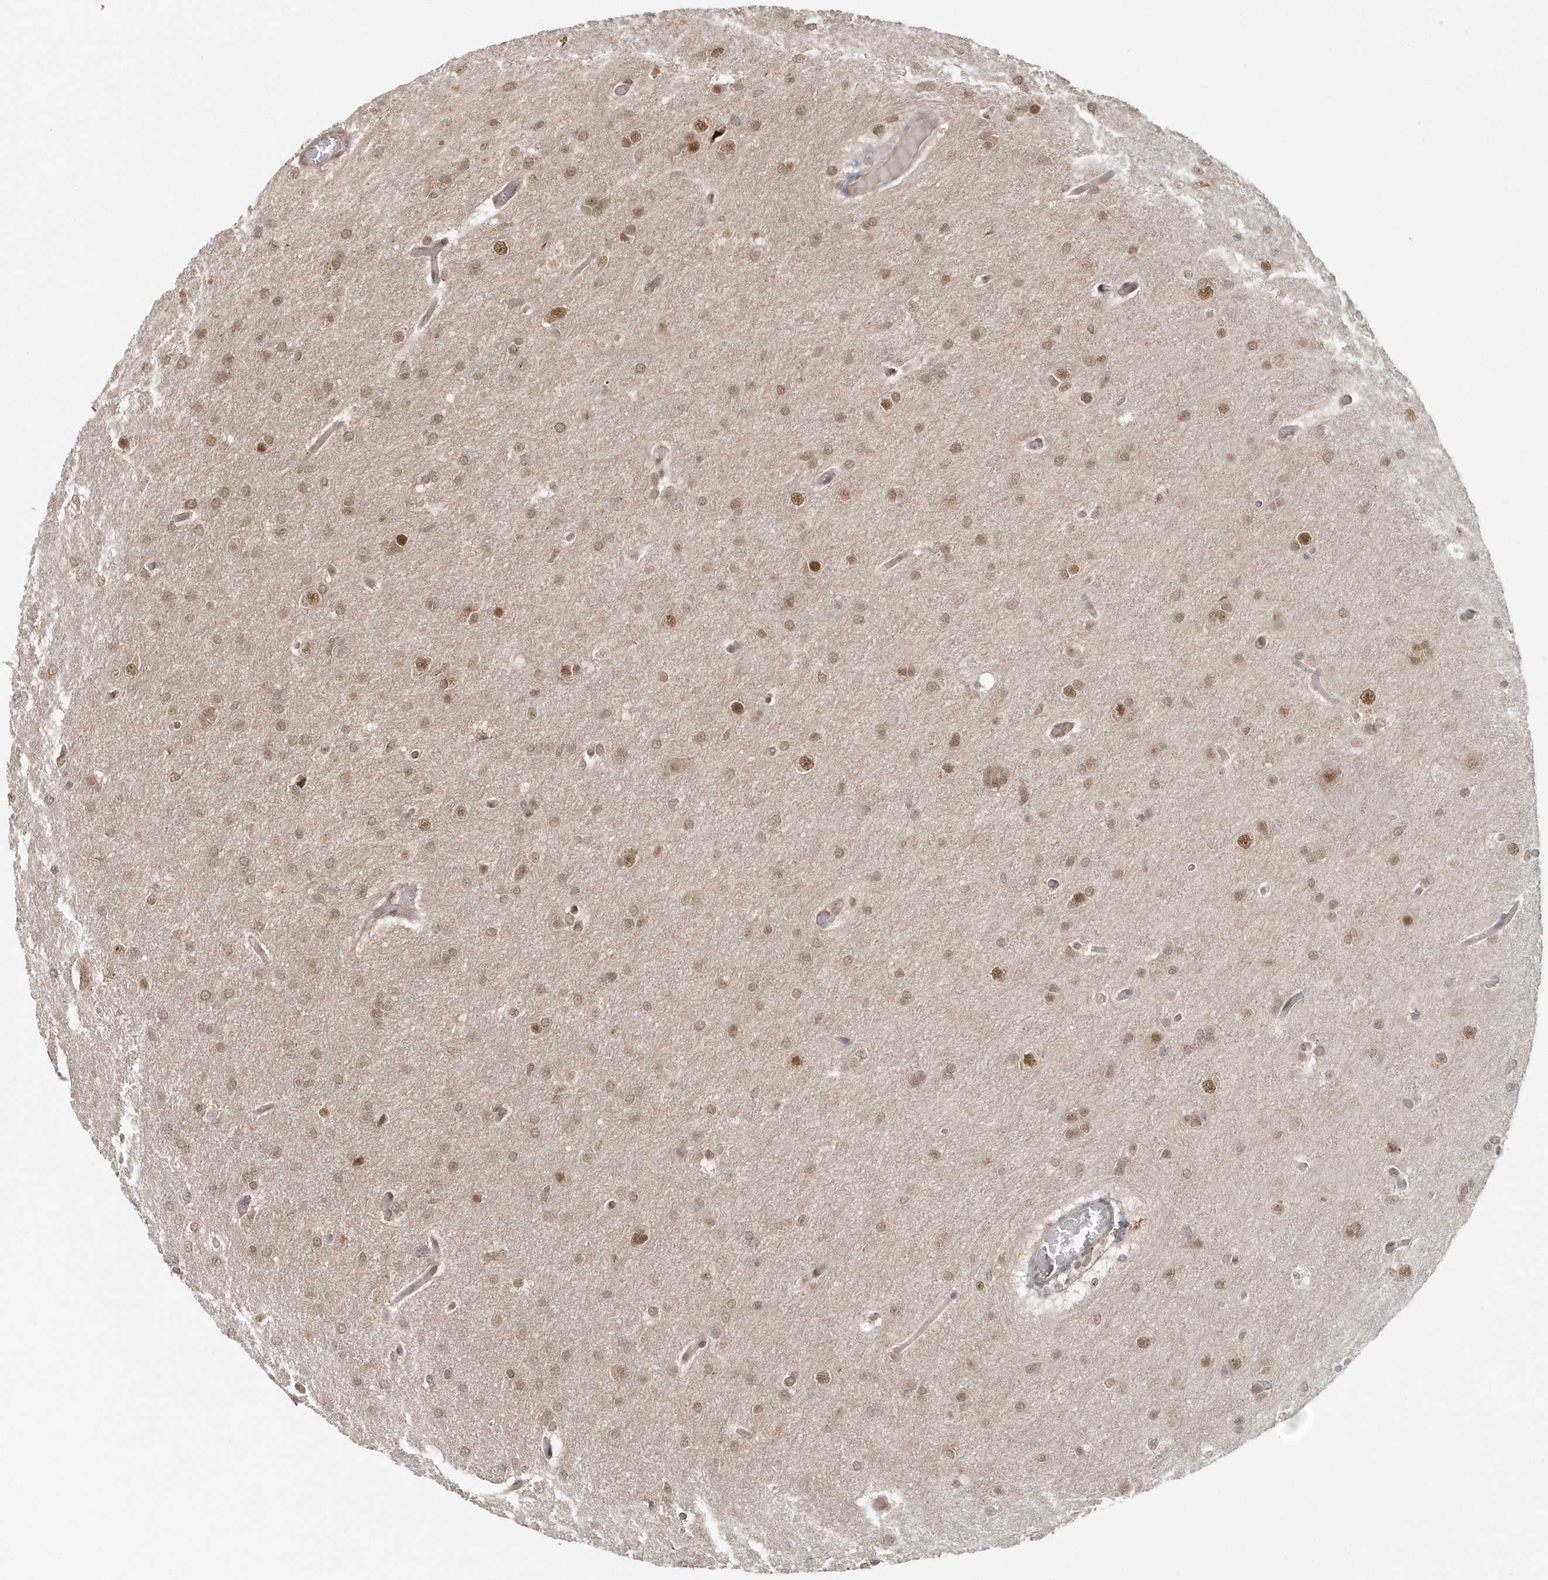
{"staining": {"intensity": "moderate", "quantity": ">75%", "location": "nuclear"}, "tissue": "glioma", "cell_type": "Tumor cells", "image_type": "cancer", "snomed": [{"axis": "morphology", "description": "Glioma, malignant, High grade"}, {"axis": "topography", "description": "Cerebral cortex"}], "caption": "Human glioma stained with a protein marker exhibits moderate staining in tumor cells.", "gene": "PSMD6", "patient": {"sex": "female", "age": 36}}